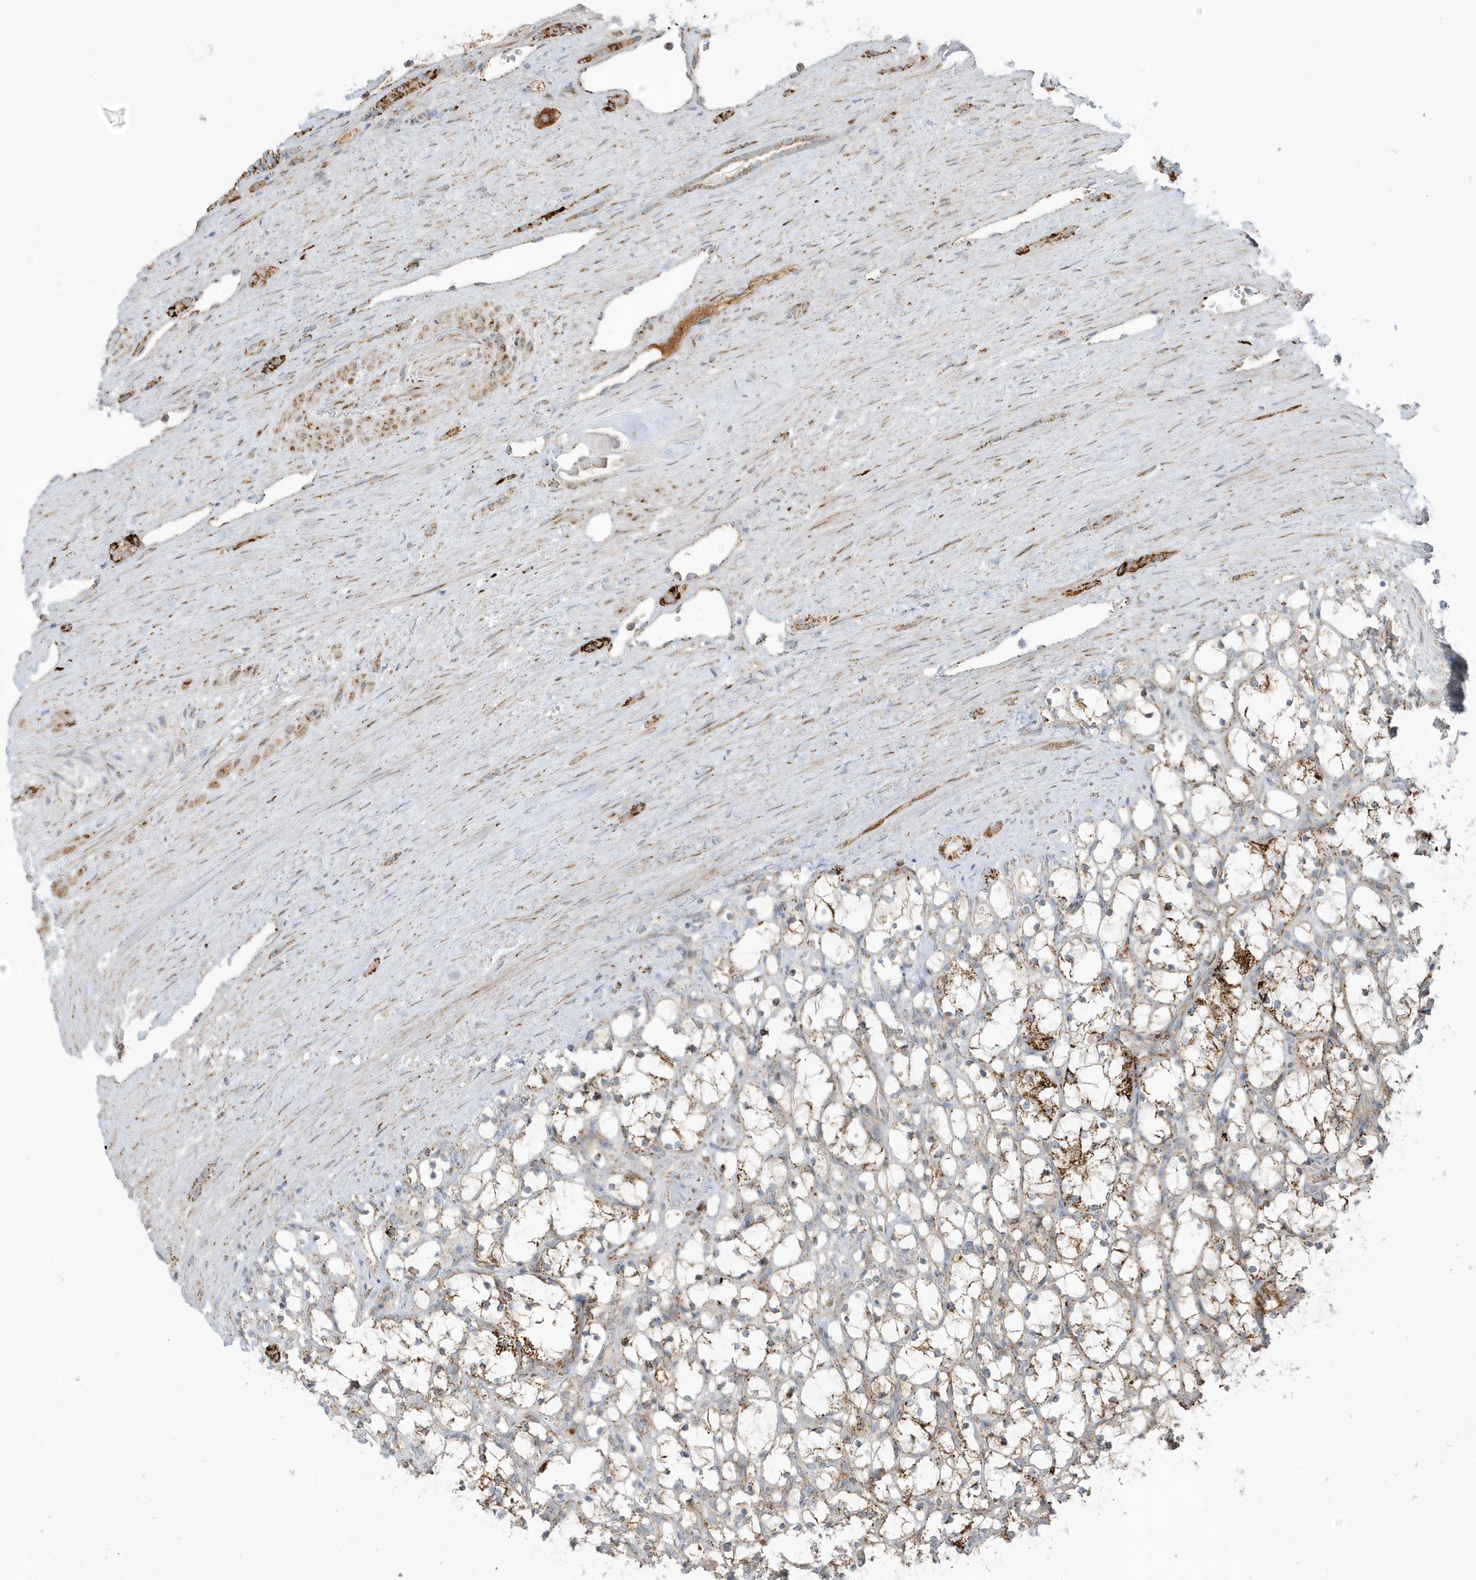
{"staining": {"intensity": "moderate", "quantity": "<25%", "location": "cytoplasmic/membranous"}, "tissue": "renal cancer", "cell_type": "Tumor cells", "image_type": "cancer", "snomed": [{"axis": "morphology", "description": "Adenocarcinoma, NOS"}, {"axis": "topography", "description": "Kidney"}], "caption": "Renal adenocarcinoma stained with DAB (3,3'-diaminobenzidine) immunohistochemistry demonstrates low levels of moderate cytoplasmic/membranous expression in approximately <25% of tumor cells.", "gene": "IFT57", "patient": {"sex": "female", "age": 69}}